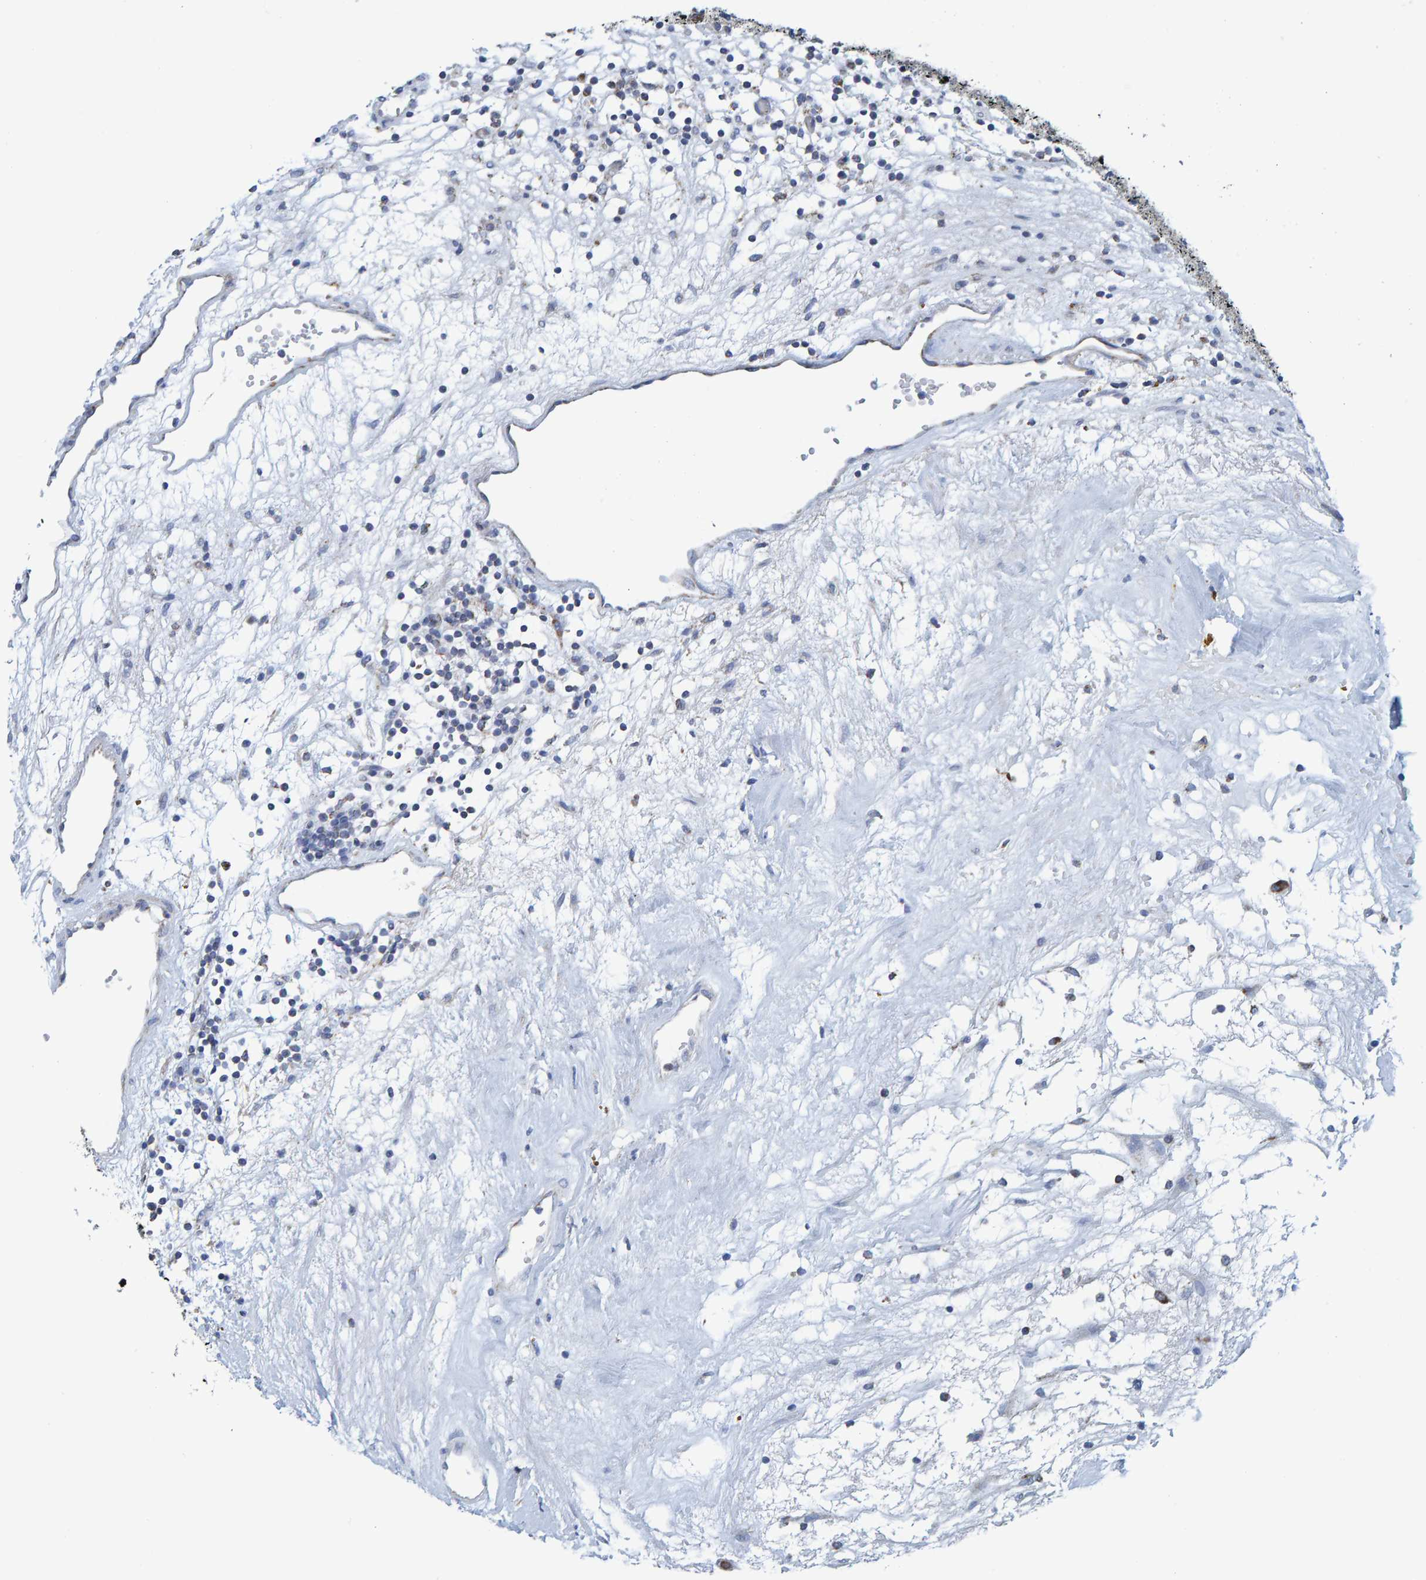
{"staining": {"intensity": "weak", "quantity": "<25%", "location": "cytoplasmic/membranous"}, "tissue": "renal cancer", "cell_type": "Tumor cells", "image_type": "cancer", "snomed": [{"axis": "morphology", "description": "Adenocarcinoma, NOS"}, {"axis": "topography", "description": "Kidney"}], "caption": "DAB (3,3'-diaminobenzidine) immunohistochemical staining of adenocarcinoma (renal) shows no significant expression in tumor cells.", "gene": "MRPS7", "patient": {"sex": "male", "age": 59}}